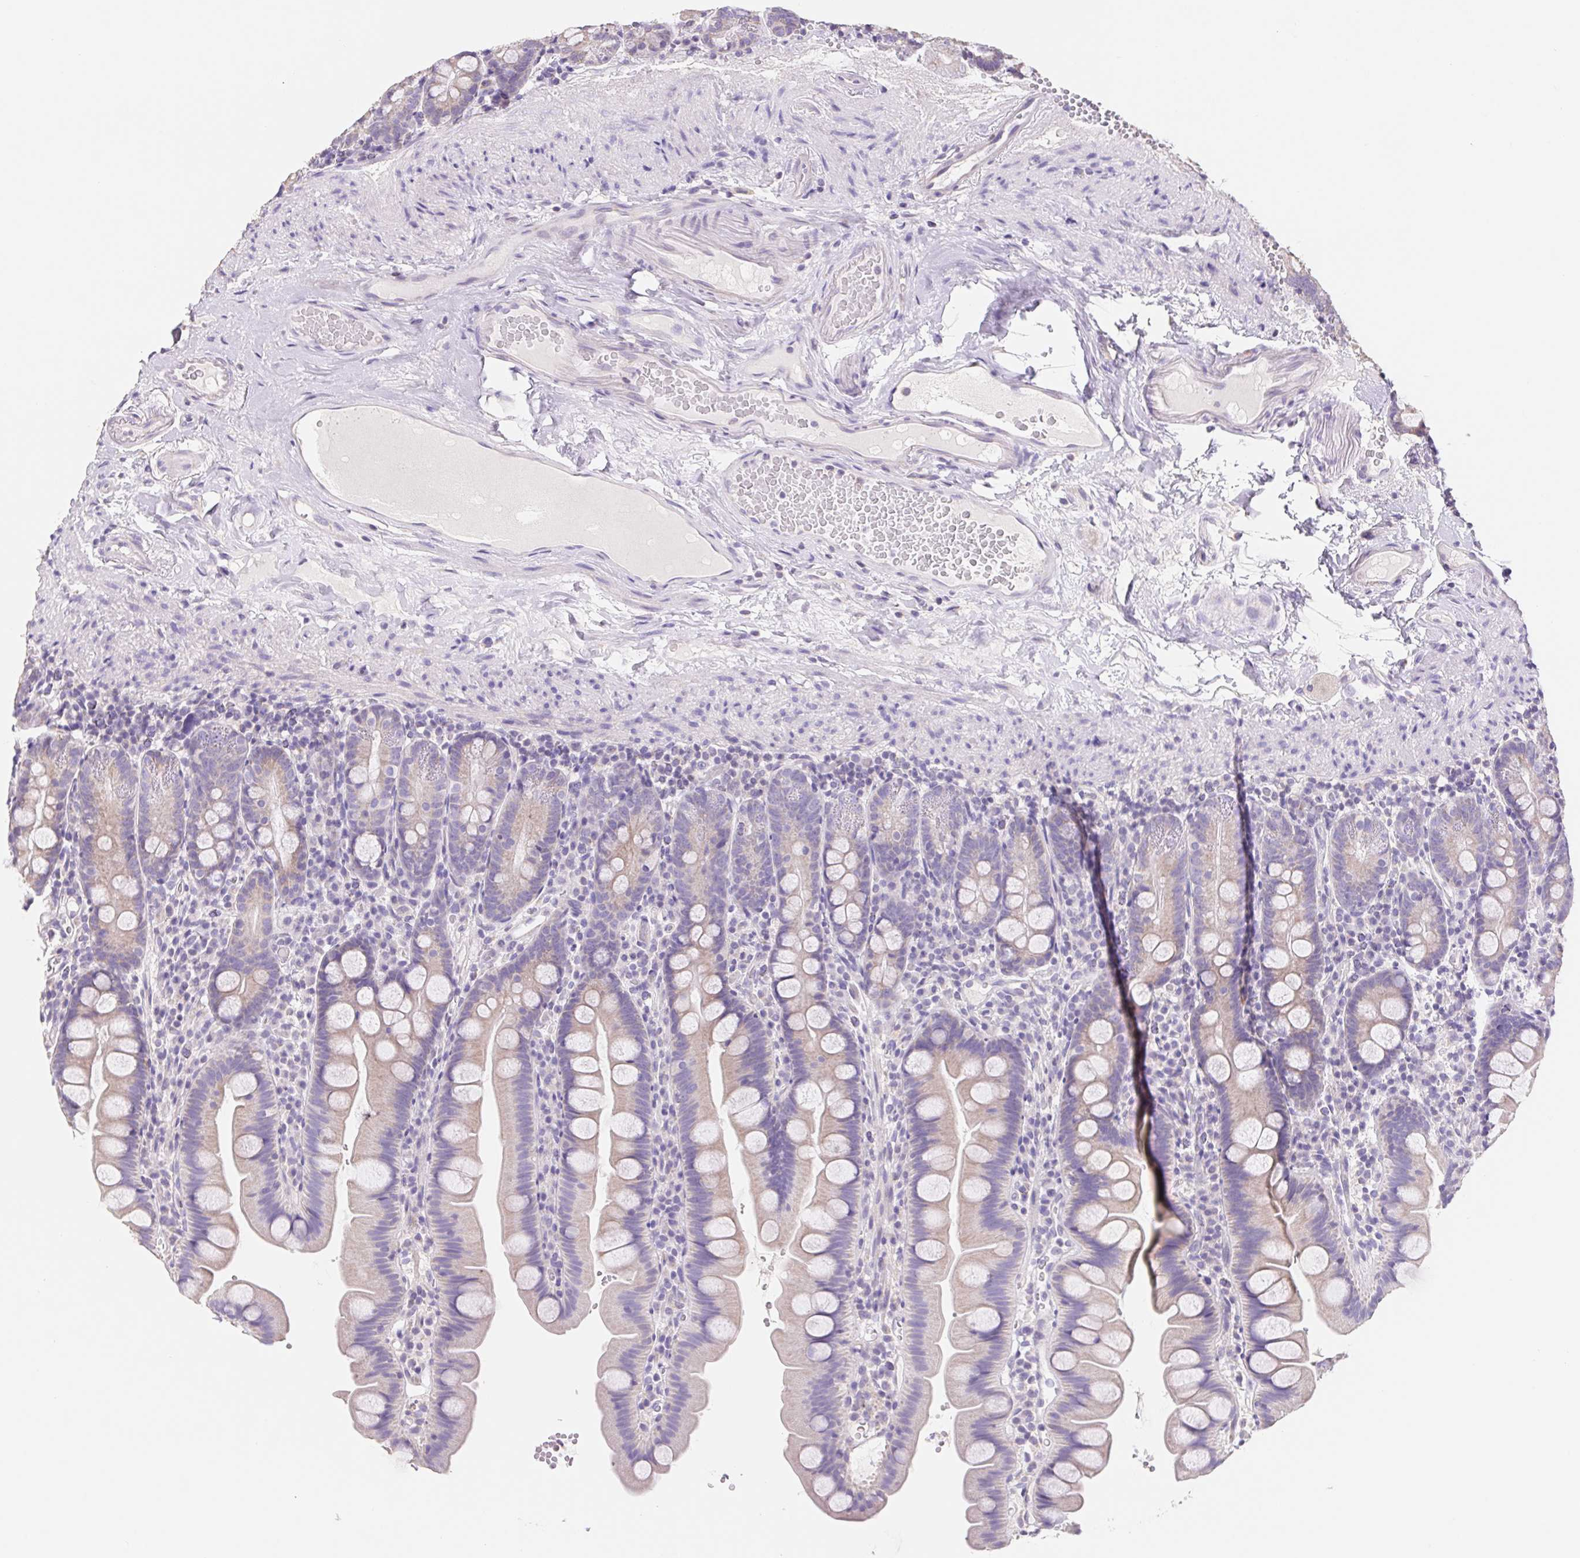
{"staining": {"intensity": "negative", "quantity": "none", "location": "none"}, "tissue": "small intestine", "cell_type": "Glandular cells", "image_type": "normal", "snomed": [{"axis": "morphology", "description": "Normal tissue, NOS"}, {"axis": "topography", "description": "Small intestine"}], "caption": "This is a image of immunohistochemistry staining of benign small intestine, which shows no staining in glandular cells. (Stains: DAB (3,3'-diaminobenzidine) immunohistochemistry (IHC) with hematoxylin counter stain, Microscopy: brightfield microscopy at high magnification).", "gene": "FKBP6", "patient": {"sex": "female", "age": 68}}